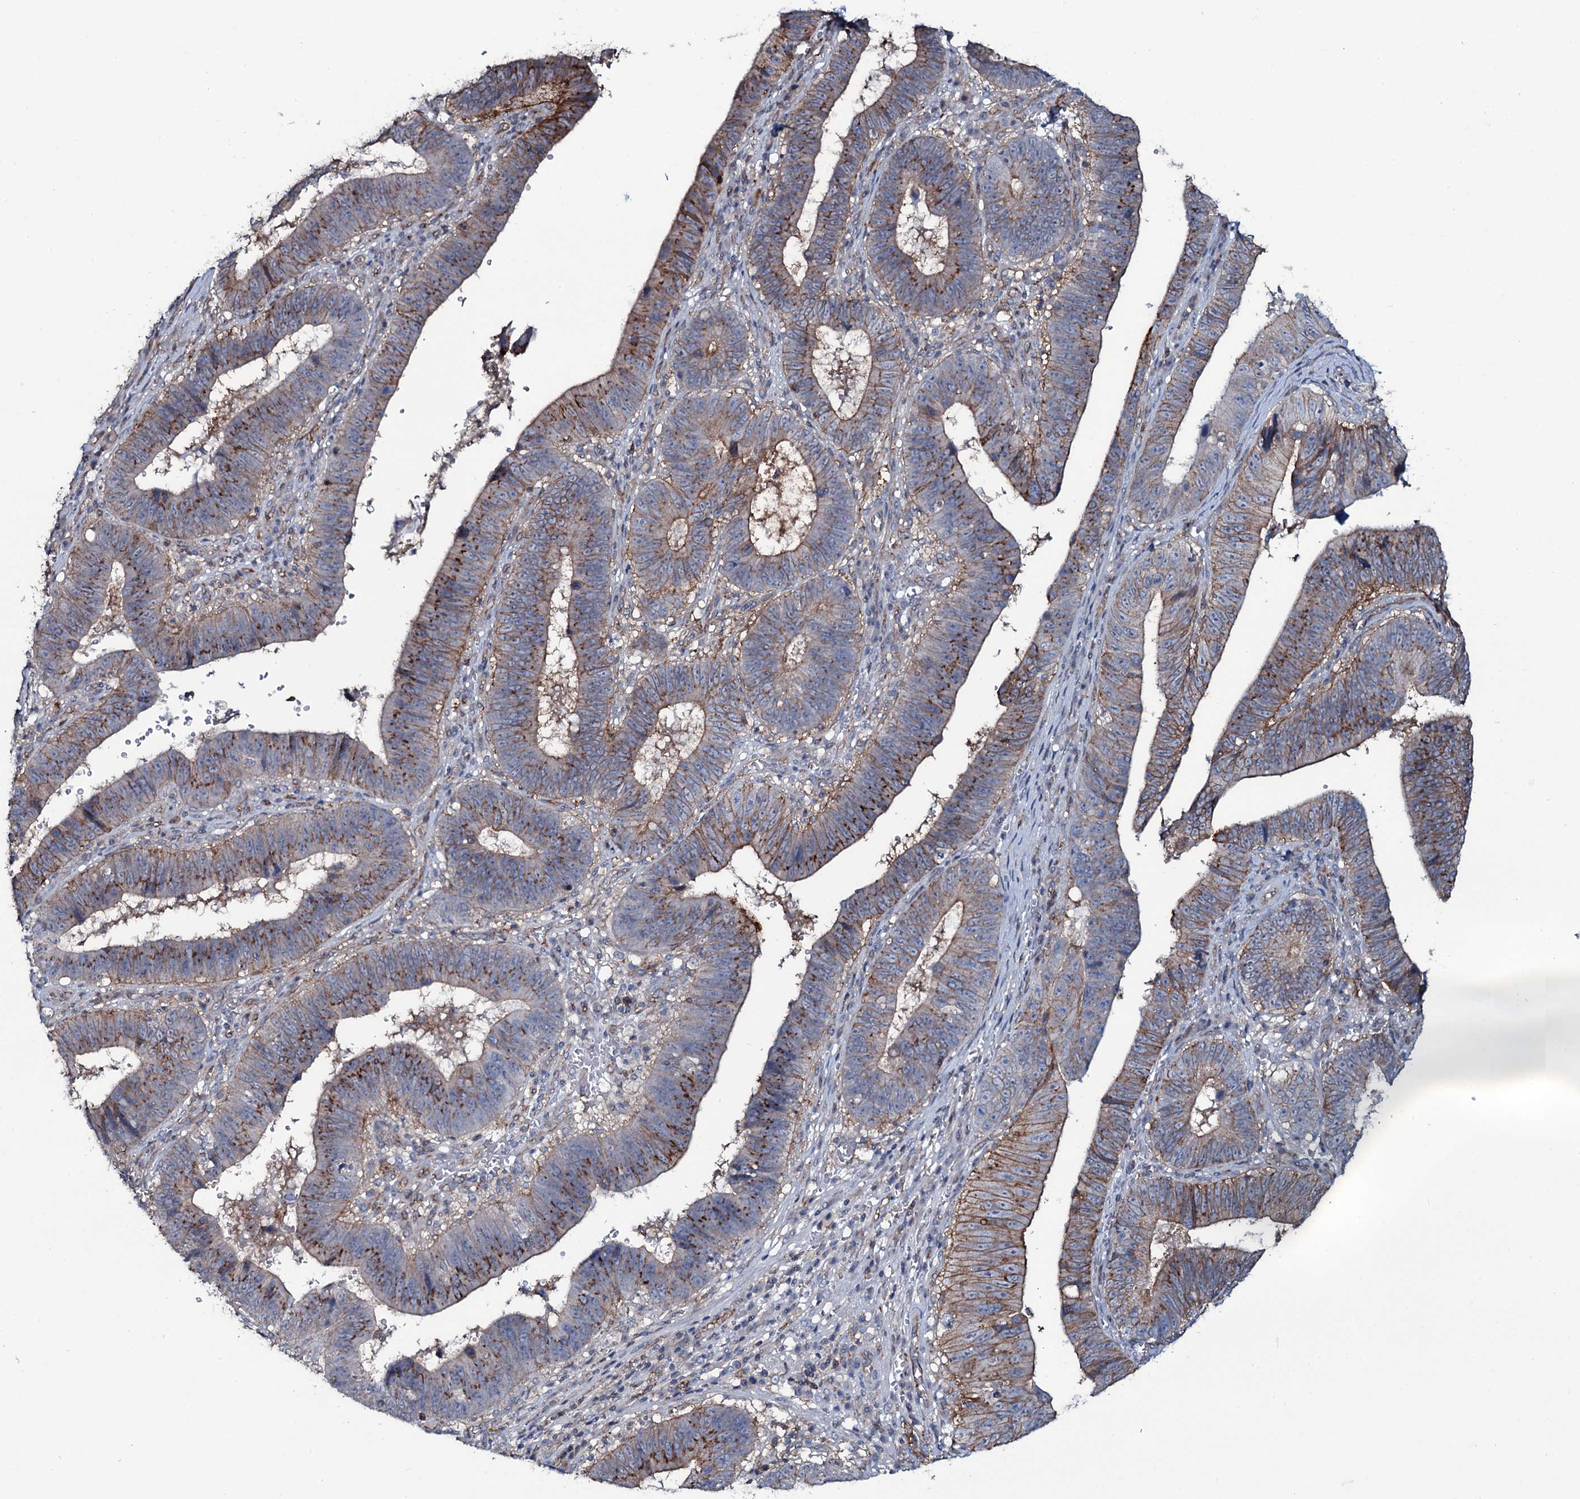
{"staining": {"intensity": "strong", "quantity": ">75%", "location": "cytoplasmic/membranous"}, "tissue": "stomach cancer", "cell_type": "Tumor cells", "image_type": "cancer", "snomed": [{"axis": "morphology", "description": "Adenocarcinoma, NOS"}, {"axis": "topography", "description": "Stomach"}], "caption": "Immunohistochemistry (DAB (3,3'-diaminobenzidine)) staining of human stomach cancer demonstrates strong cytoplasmic/membranous protein positivity in about >75% of tumor cells.", "gene": "SNAP23", "patient": {"sex": "male", "age": 59}}